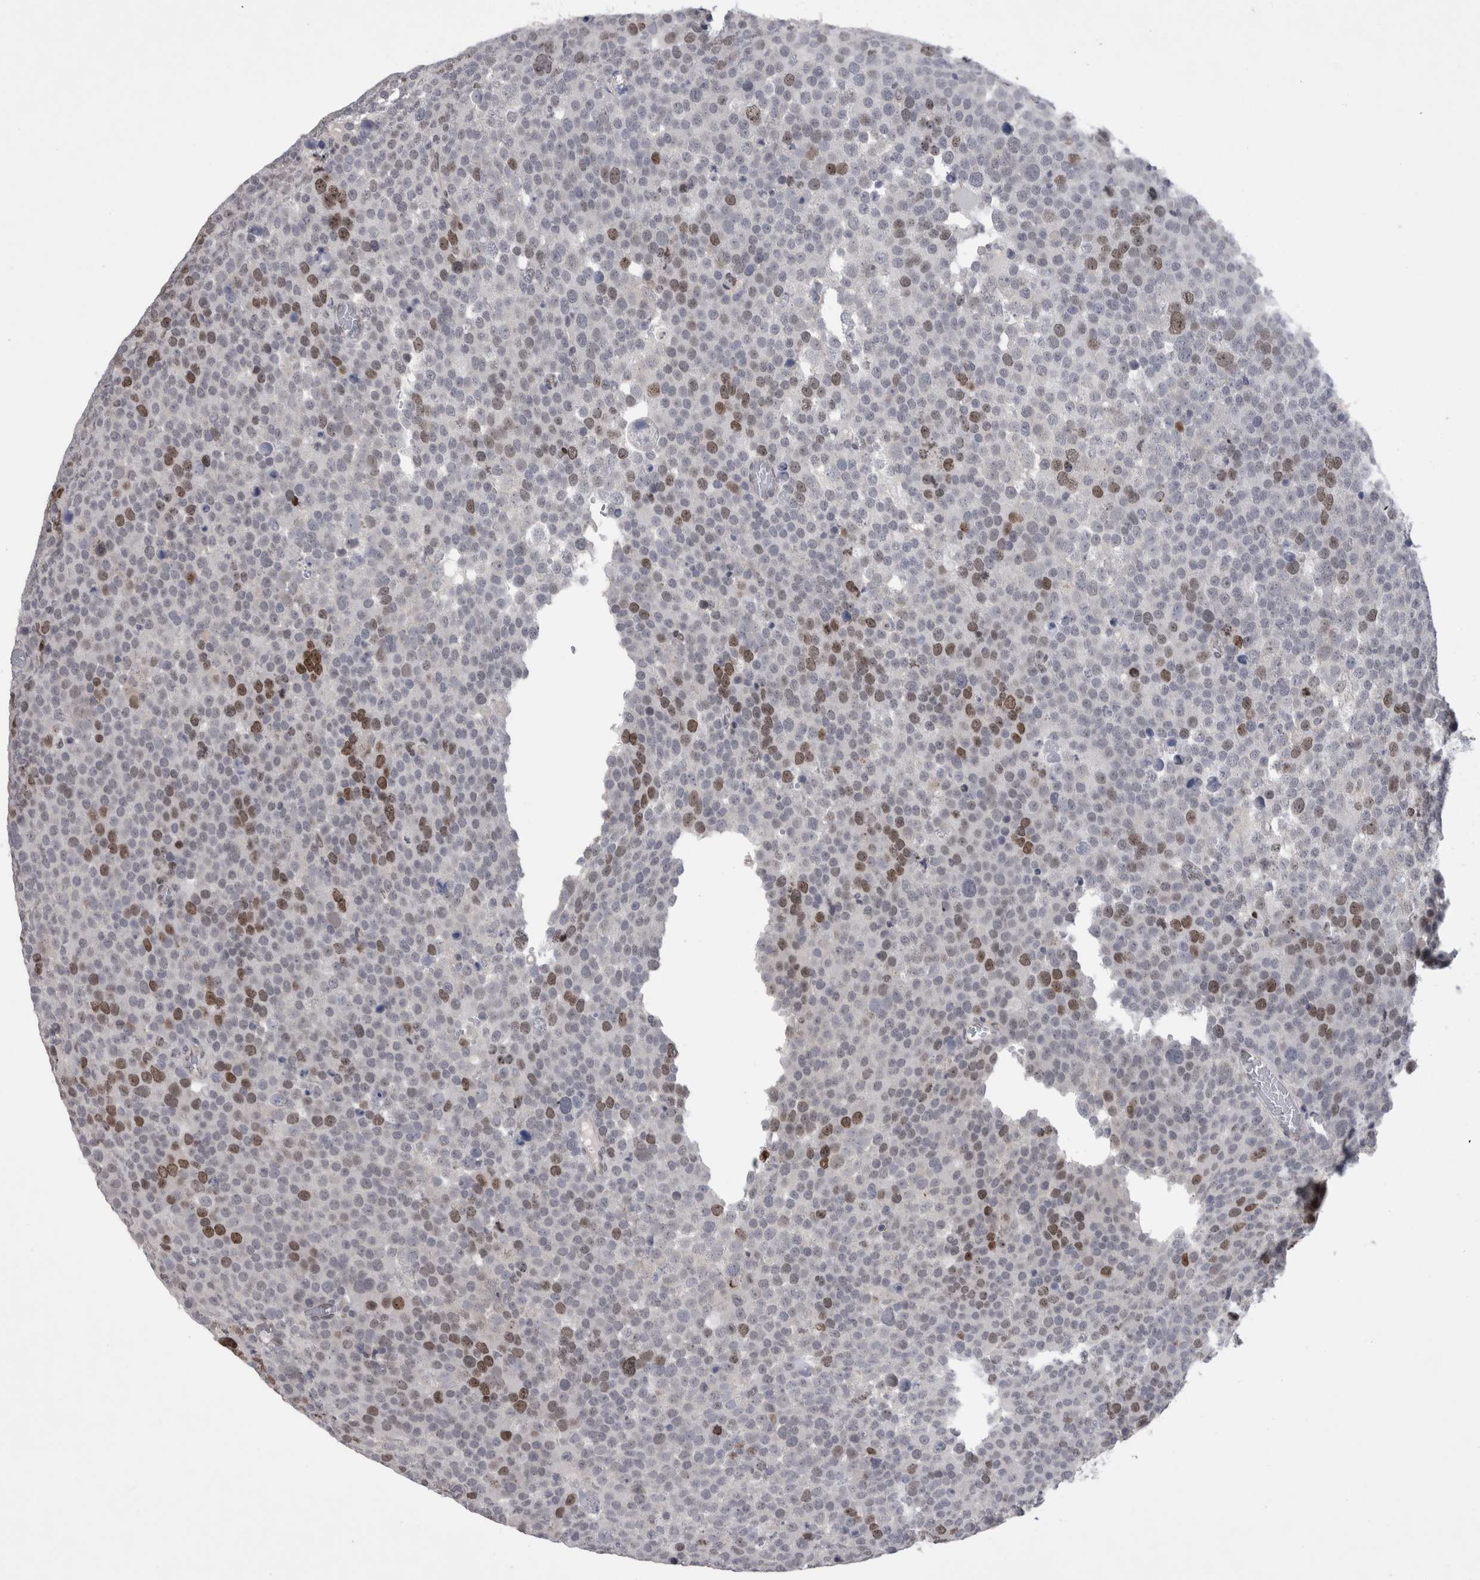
{"staining": {"intensity": "moderate", "quantity": "<25%", "location": "nuclear"}, "tissue": "testis cancer", "cell_type": "Tumor cells", "image_type": "cancer", "snomed": [{"axis": "morphology", "description": "Seminoma, NOS"}, {"axis": "topography", "description": "Testis"}], "caption": "Immunohistochemical staining of testis cancer displays moderate nuclear protein positivity in approximately <25% of tumor cells. Nuclei are stained in blue.", "gene": "KIF18B", "patient": {"sex": "male", "age": 71}}